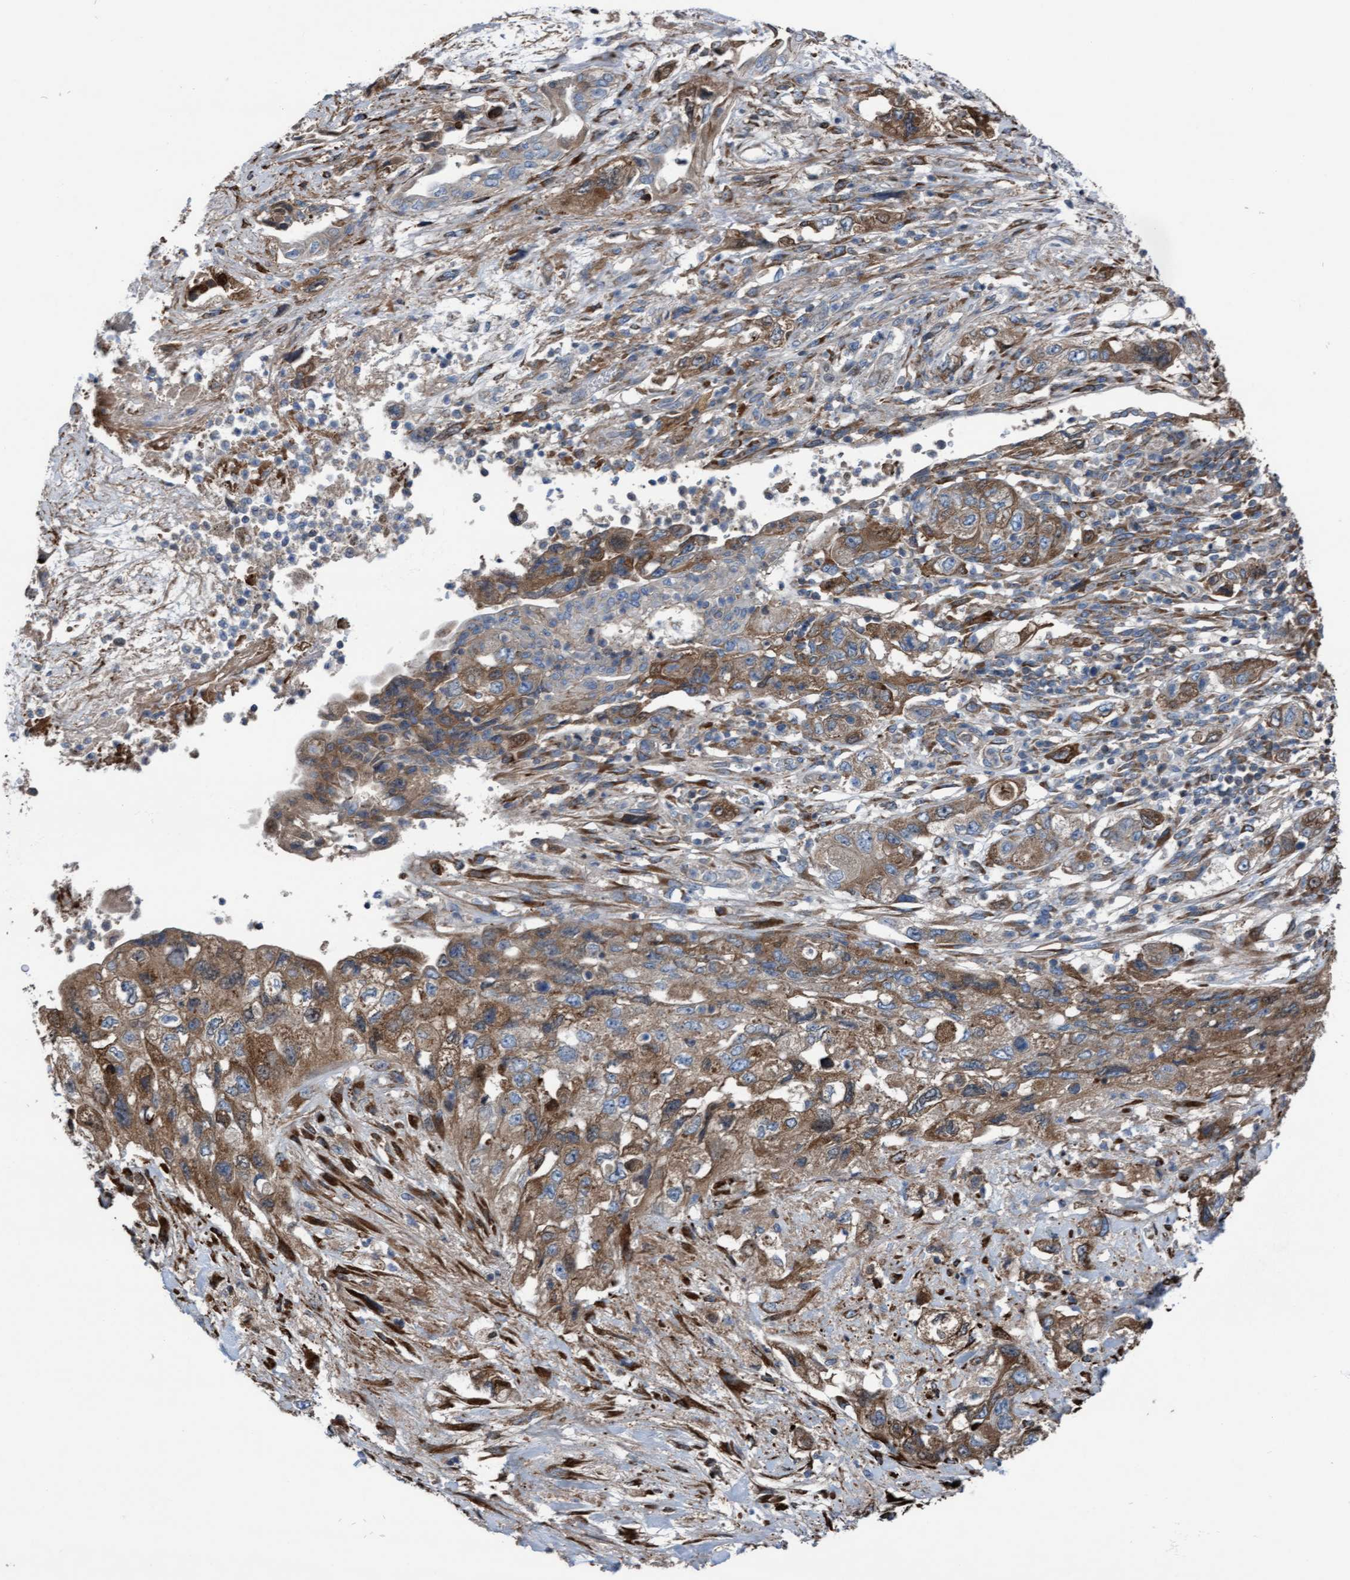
{"staining": {"intensity": "moderate", "quantity": ">75%", "location": "cytoplasmic/membranous"}, "tissue": "pancreatic cancer", "cell_type": "Tumor cells", "image_type": "cancer", "snomed": [{"axis": "morphology", "description": "Adenocarcinoma, NOS"}, {"axis": "topography", "description": "Pancreas"}], "caption": "Protein expression analysis of pancreatic cancer exhibits moderate cytoplasmic/membranous staining in approximately >75% of tumor cells.", "gene": "KLHL26", "patient": {"sex": "female", "age": 73}}